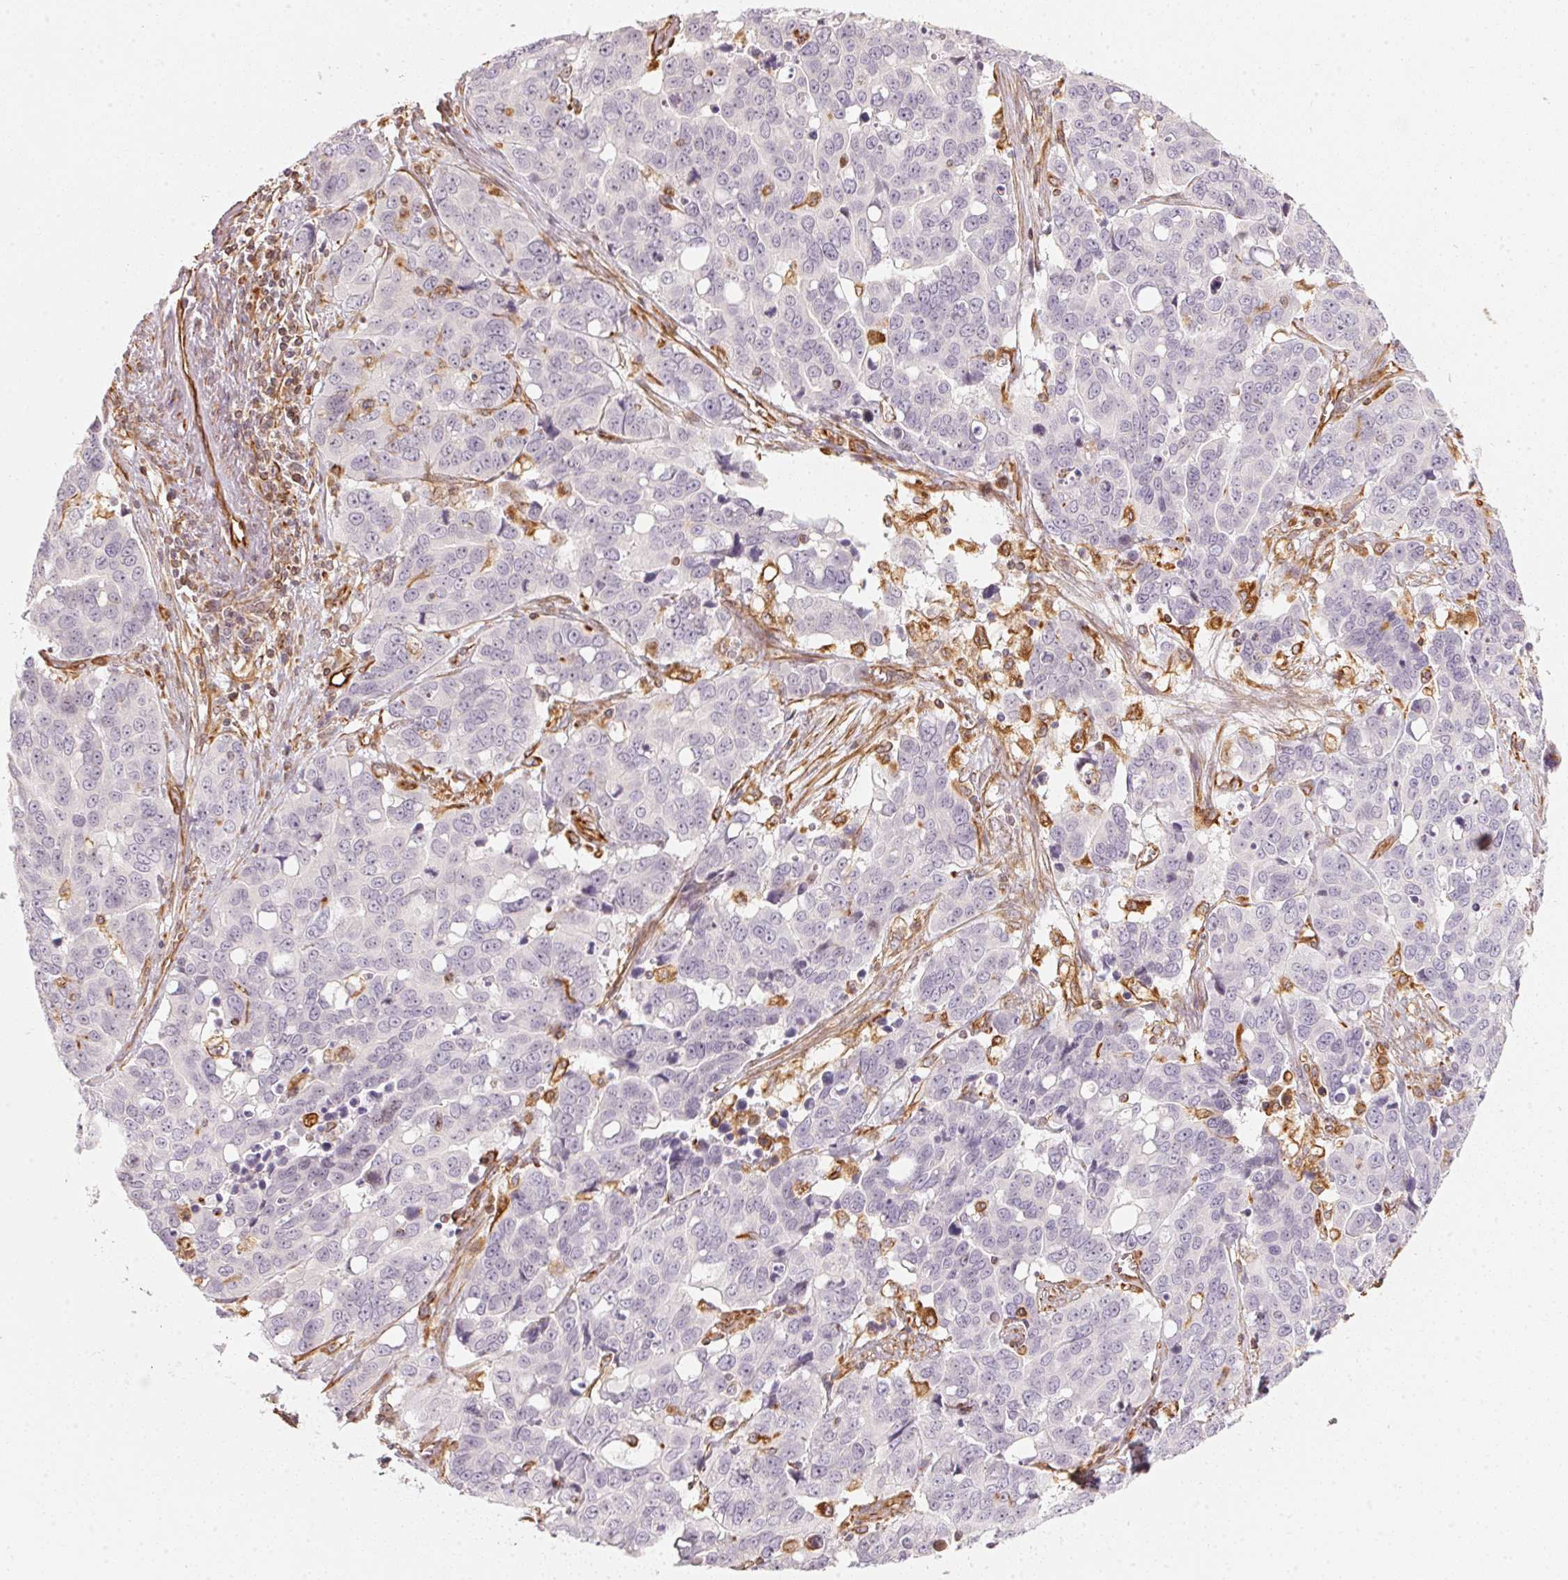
{"staining": {"intensity": "negative", "quantity": "none", "location": "none"}, "tissue": "ovarian cancer", "cell_type": "Tumor cells", "image_type": "cancer", "snomed": [{"axis": "morphology", "description": "Carcinoma, endometroid"}, {"axis": "topography", "description": "Ovary"}], "caption": "Ovarian cancer was stained to show a protein in brown. There is no significant staining in tumor cells. Nuclei are stained in blue.", "gene": "FOXR2", "patient": {"sex": "female", "age": 78}}